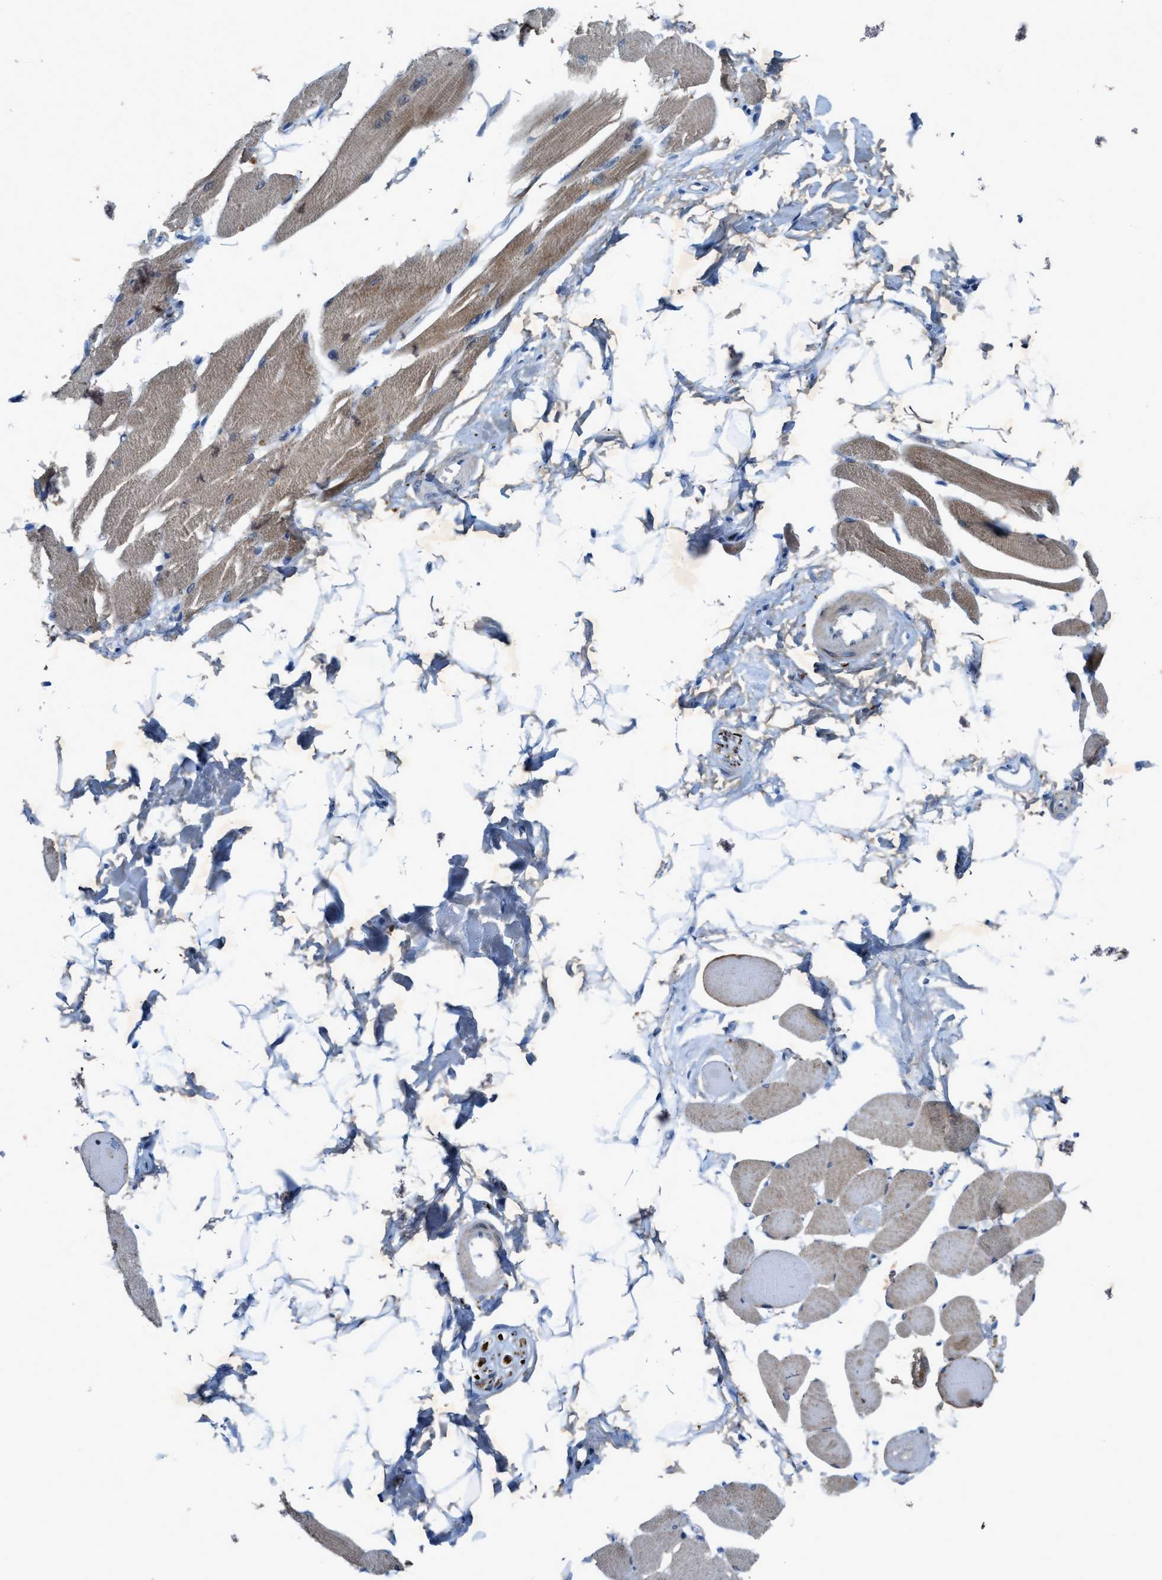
{"staining": {"intensity": "moderate", "quantity": "25%-75%", "location": "cytoplasmic/membranous"}, "tissue": "skeletal muscle", "cell_type": "Myocytes", "image_type": "normal", "snomed": [{"axis": "morphology", "description": "Normal tissue, NOS"}, {"axis": "topography", "description": "Skeletal muscle"}, {"axis": "topography", "description": "Peripheral nerve tissue"}], "caption": "Benign skeletal muscle displays moderate cytoplasmic/membranous staining in approximately 25%-75% of myocytes.", "gene": "URGCP", "patient": {"sex": "female", "age": 84}}